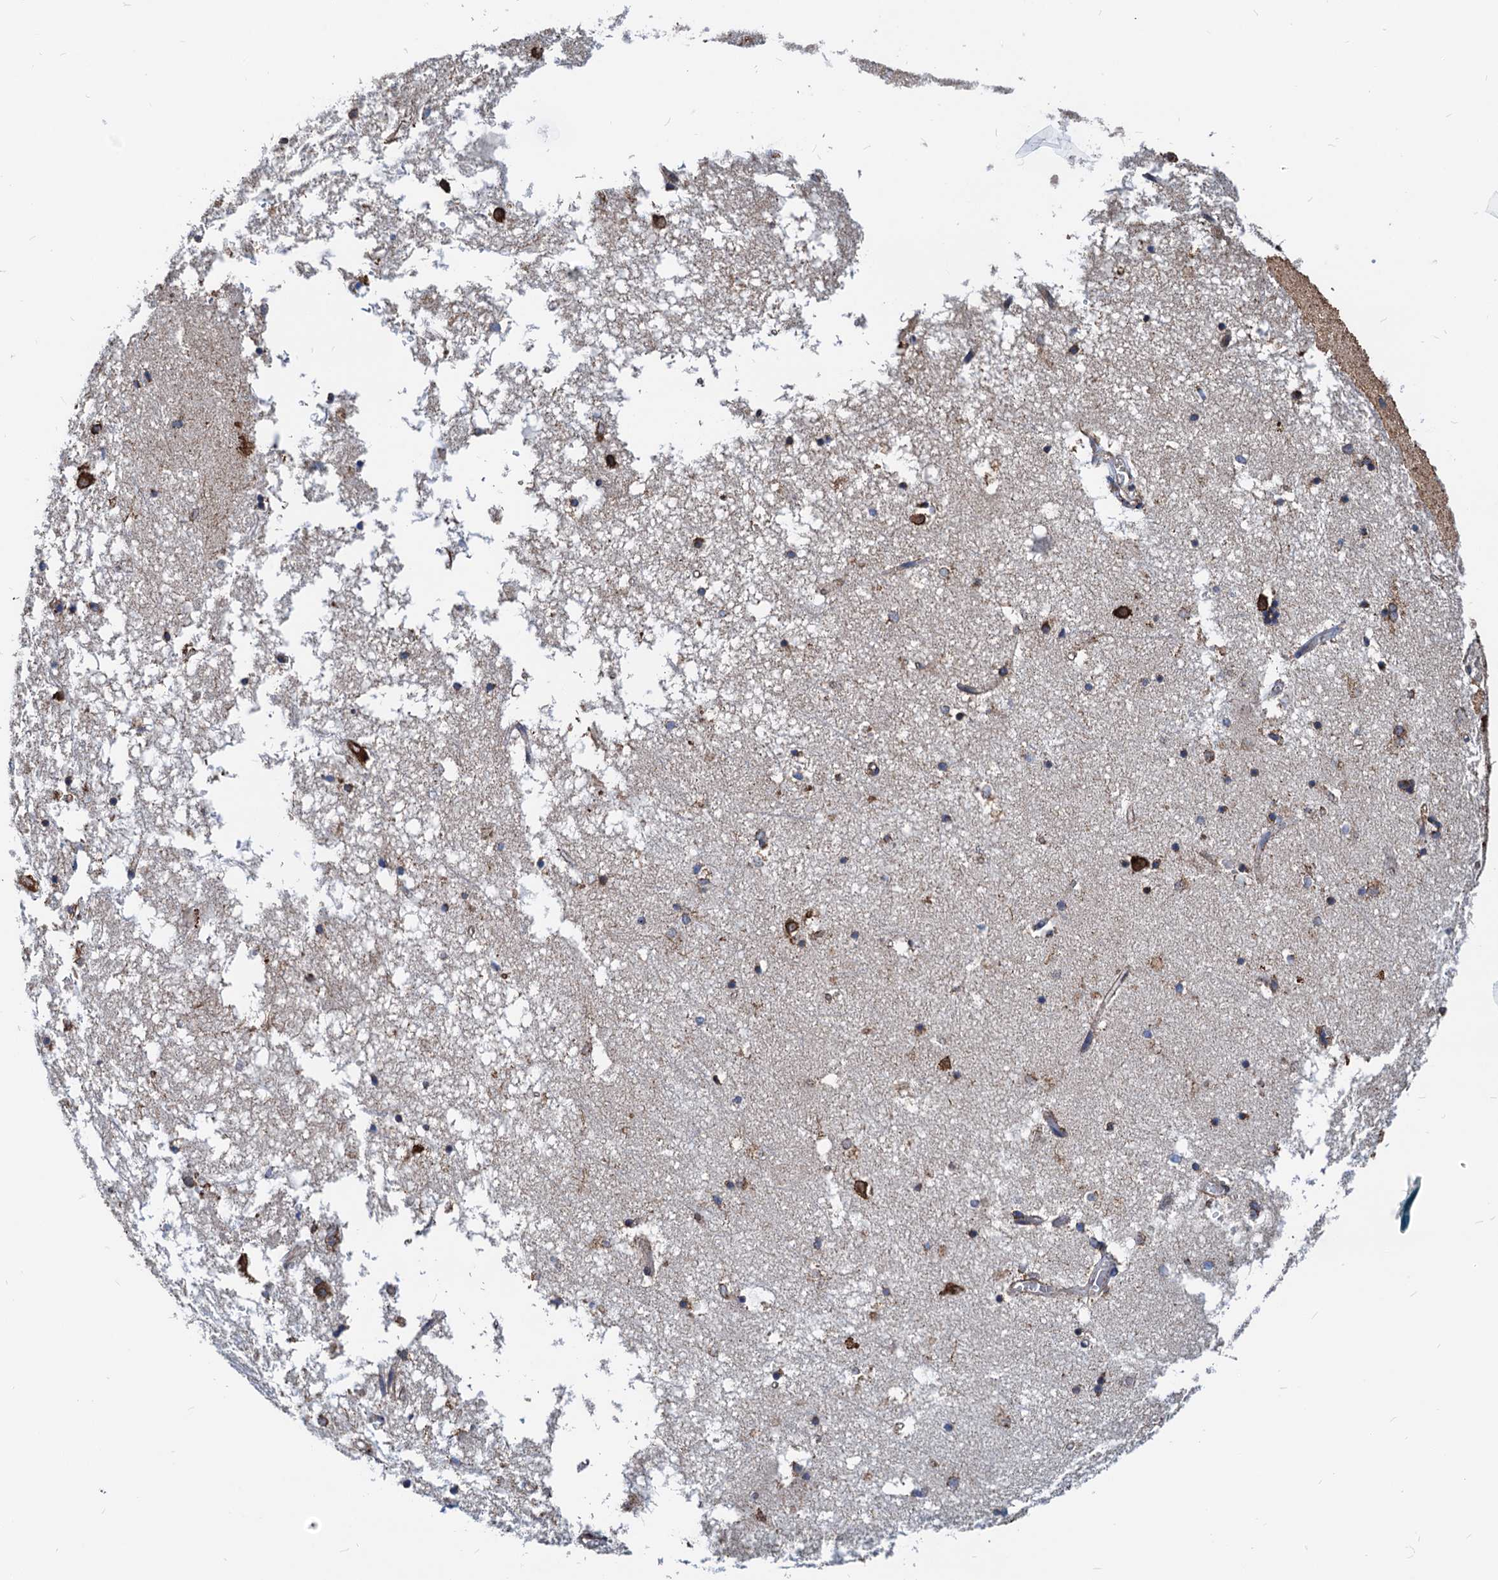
{"staining": {"intensity": "weak", "quantity": "<25%", "location": "cytoplasmic/membranous"}, "tissue": "hippocampus", "cell_type": "Glial cells", "image_type": "normal", "snomed": [{"axis": "morphology", "description": "Normal tissue, NOS"}, {"axis": "topography", "description": "Hippocampus"}], "caption": "A histopathology image of hippocampus stained for a protein displays no brown staining in glial cells.", "gene": "HSPA5", "patient": {"sex": "male", "age": 70}}